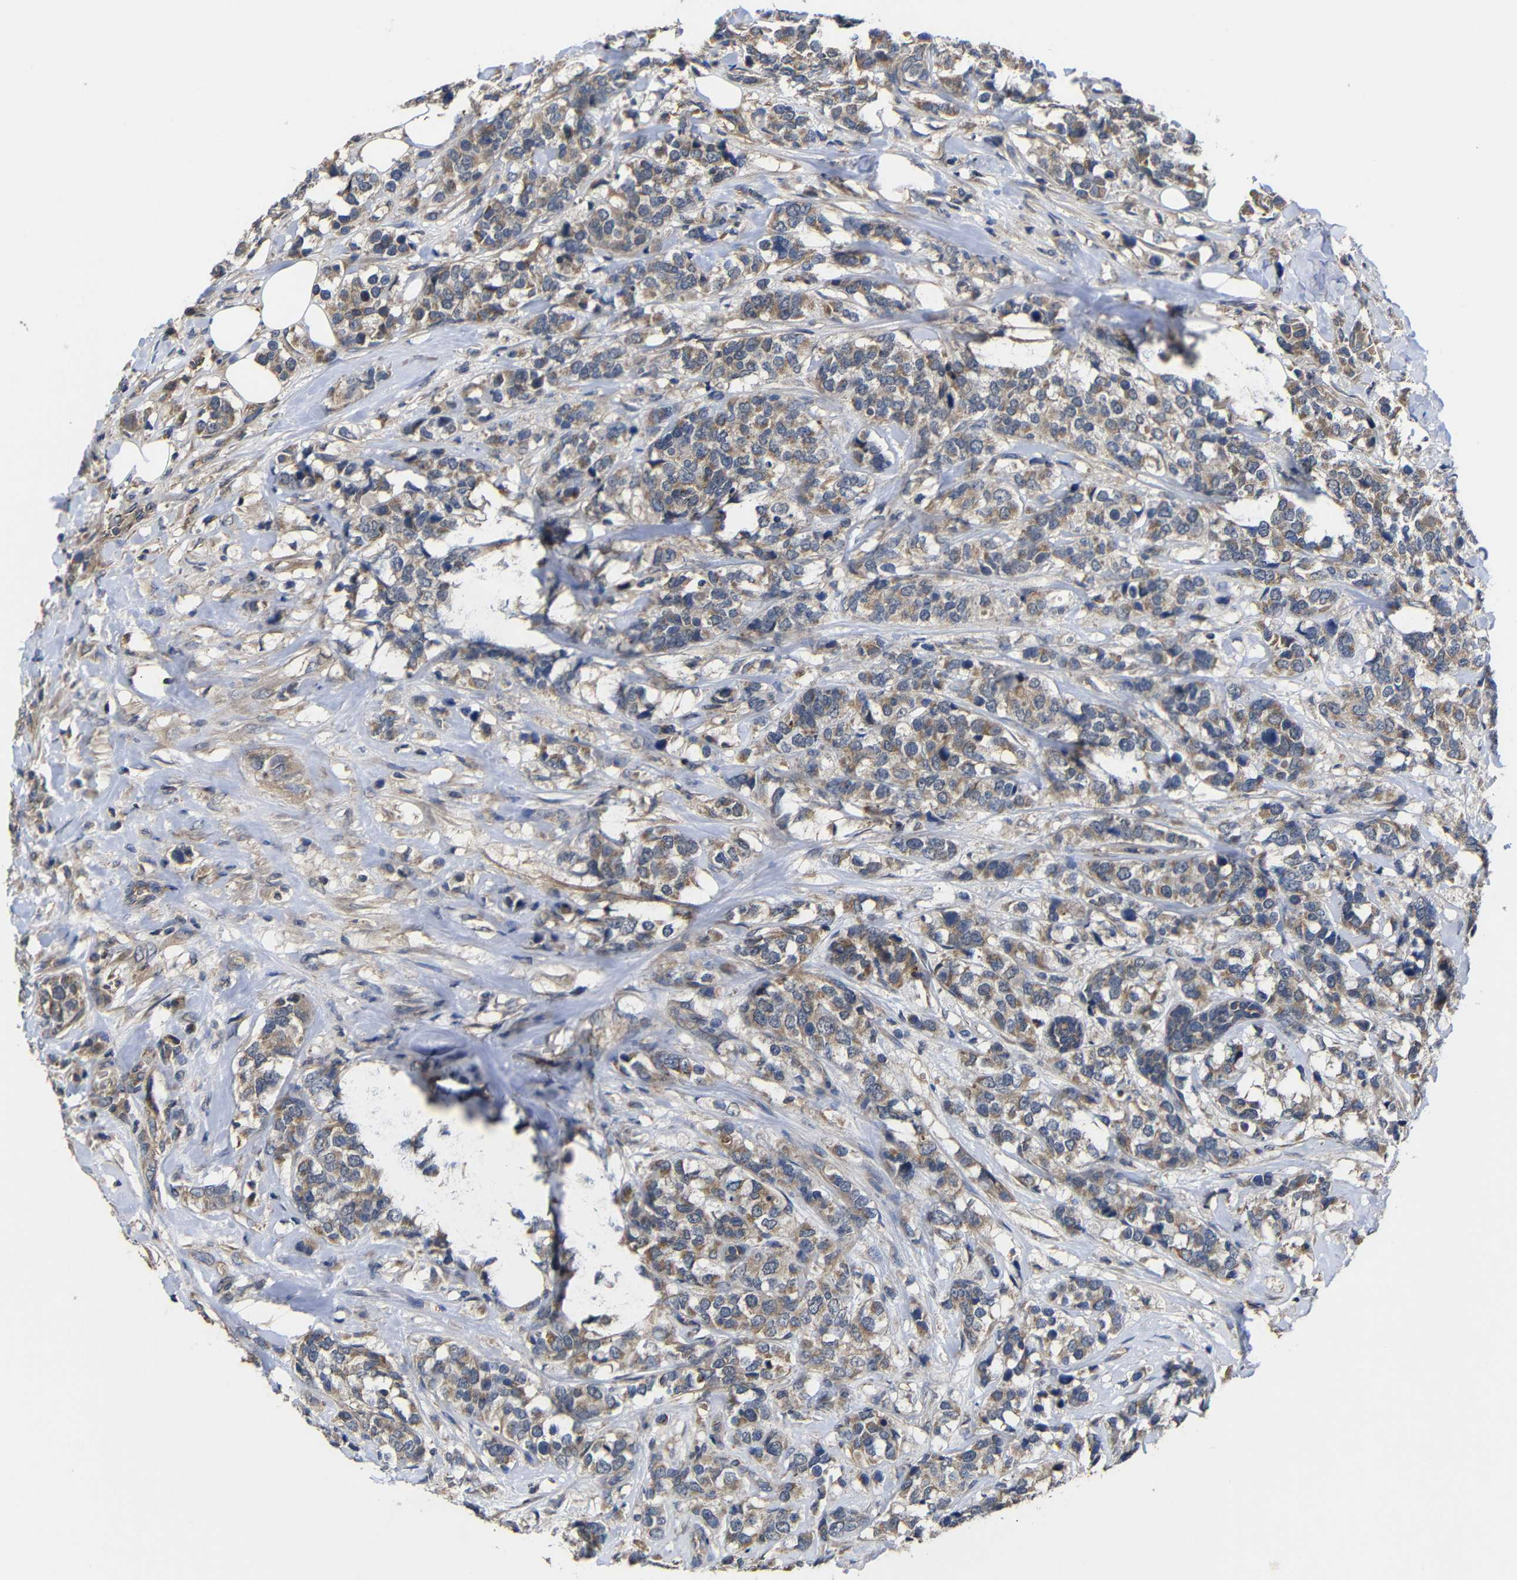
{"staining": {"intensity": "moderate", "quantity": ">75%", "location": "cytoplasmic/membranous"}, "tissue": "breast cancer", "cell_type": "Tumor cells", "image_type": "cancer", "snomed": [{"axis": "morphology", "description": "Lobular carcinoma"}, {"axis": "topography", "description": "Breast"}], "caption": "Moderate cytoplasmic/membranous positivity is identified in approximately >75% of tumor cells in lobular carcinoma (breast). (DAB (3,3'-diaminobenzidine) = brown stain, brightfield microscopy at high magnification).", "gene": "LPAR5", "patient": {"sex": "female", "age": 59}}